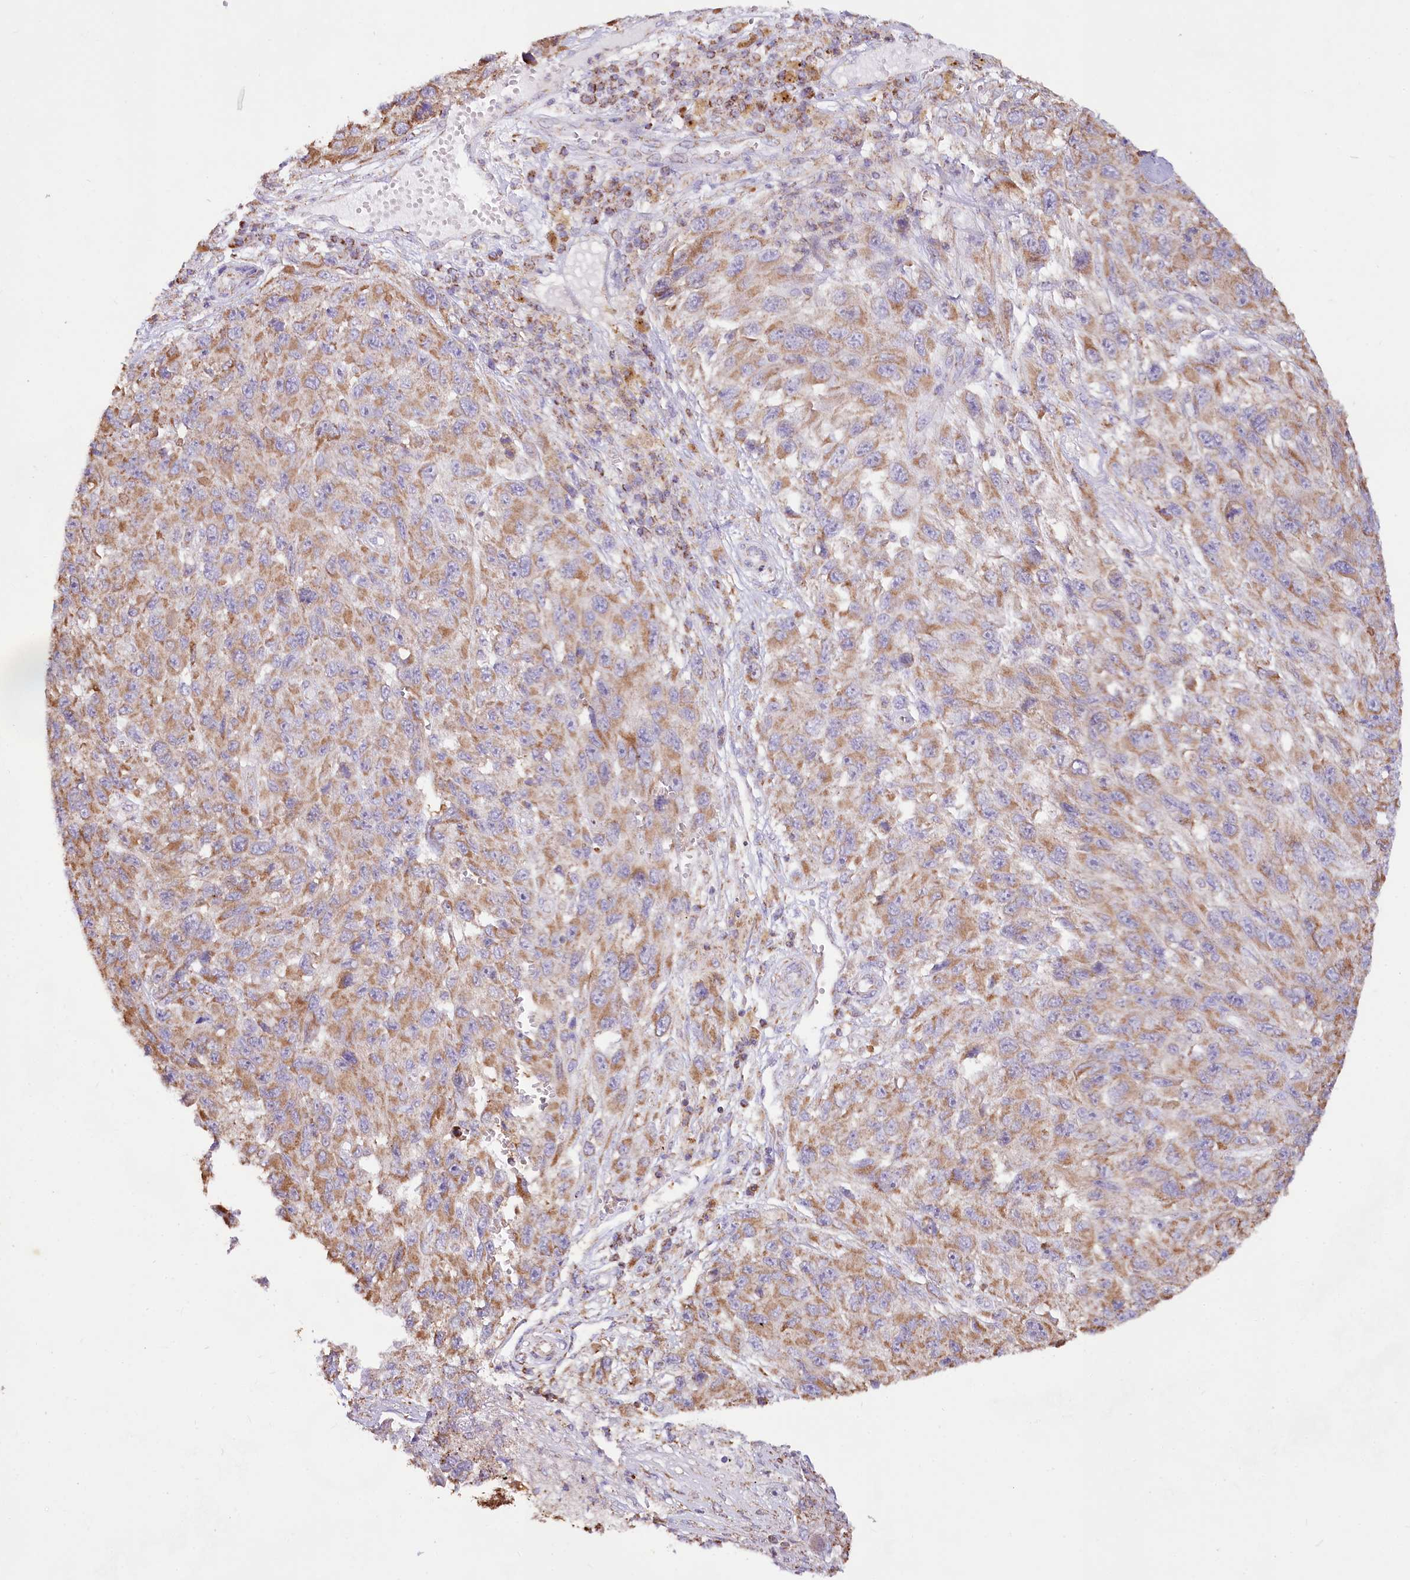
{"staining": {"intensity": "moderate", "quantity": ">75%", "location": "cytoplasmic/membranous"}, "tissue": "melanoma", "cell_type": "Tumor cells", "image_type": "cancer", "snomed": [{"axis": "morphology", "description": "Normal tissue, NOS"}, {"axis": "morphology", "description": "Malignant melanoma, NOS"}, {"axis": "topography", "description": "Skin"}], "caption": "Melanoma stained for a protein (brown) displays moderate cytoplasmic/membranous positive expression in approximately >75% of tumor cells.", "gene": "TASOR2", "patient": {"sex": "female", "age": 96}}